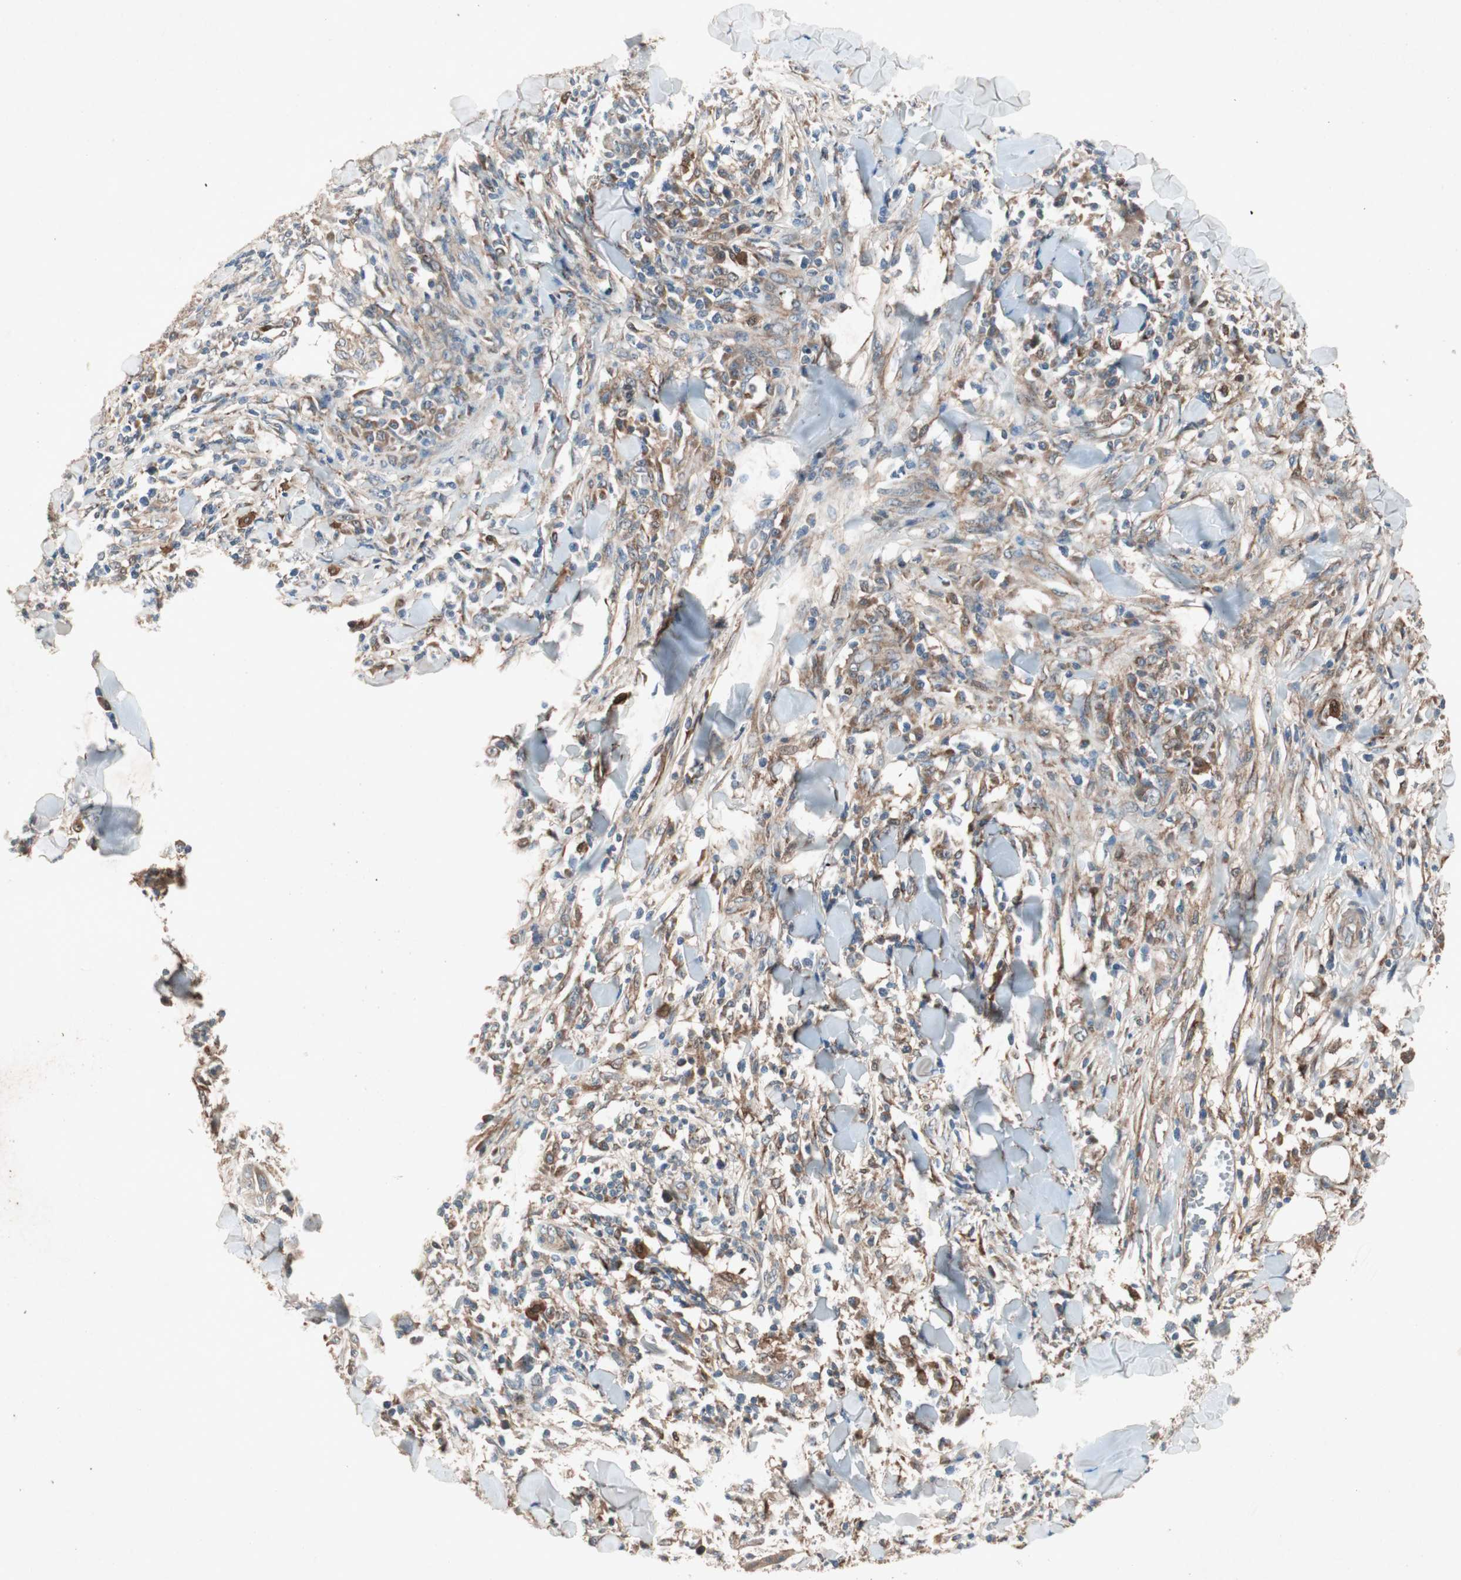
{"staining": {"intensity": "weak", "quantity": "25%-75%", "location": "cytoplasmic/membranous"}, "tissue": "skin cancer", "cell_type": "Tumor cells", "image_type": "cancer", "snomed": [{"axis": "morphology", "description": "Squamous cell carcinoma, NOS"}, {"axis": "topography", "description": "Skin"}], "caption": "Protein staining by immunohistochemistry (IHC) demonstrates weak cytoplasmic/membranous positivity in about 25%-75% of tumor cells in skin cancer.", "gene": "SDSL", "patient": {"sex": "male", "age": 24}}